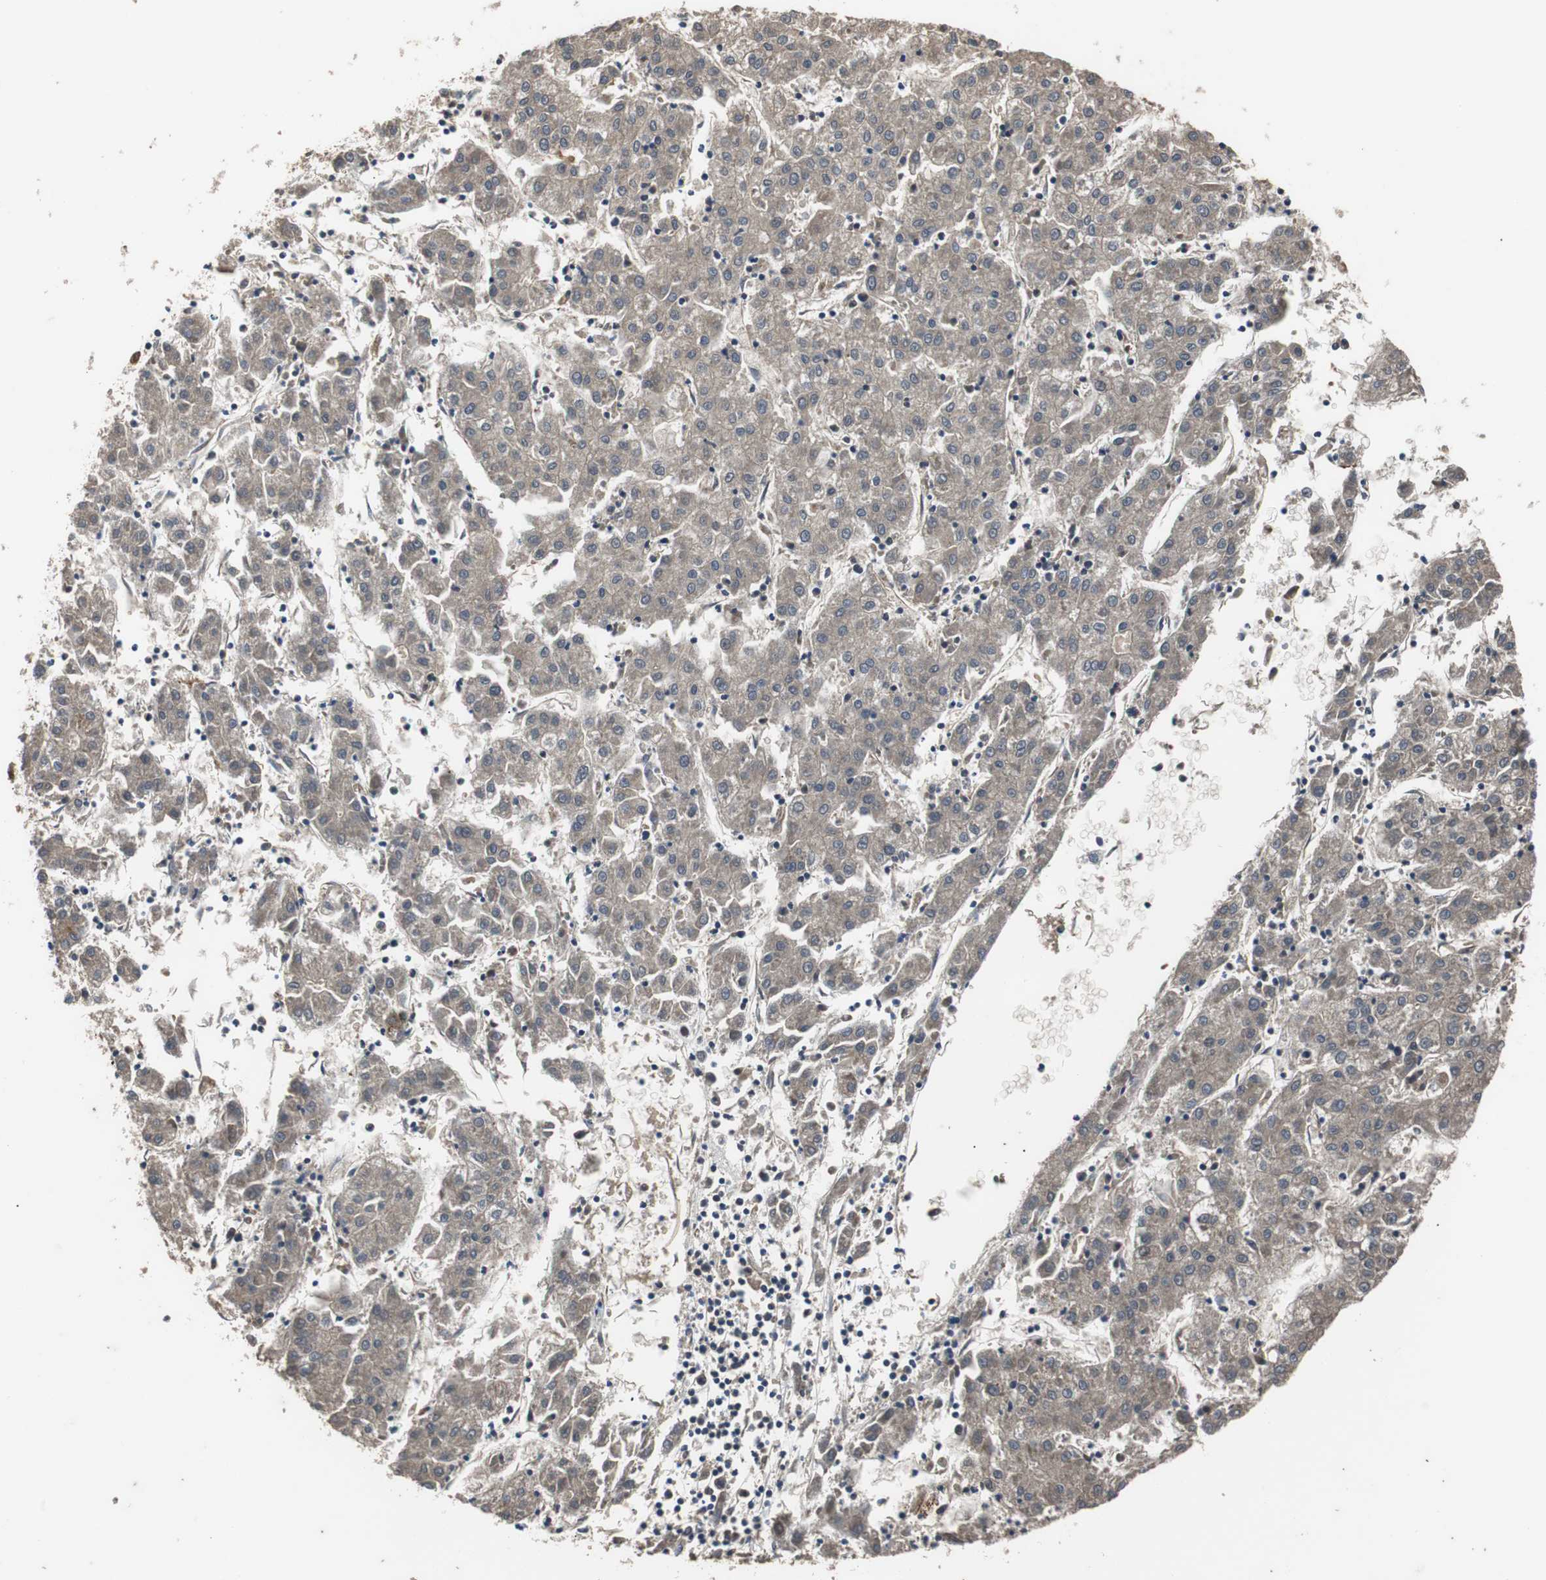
{"staining": {"intensity": "weak", "quantity": ">75%", "location": "cytoplasmic/membranous"}, "tissue": "liver cancer", "cell_type": "Tumor cells", "image_type": "cancer", "snomed": [{"axis": "morphology", "description": "Carcinoma, Hepatocellular, NOS"}, {"axis": "topography", "description": "Liver"}], "caption": "There is low levels of weak cytoplasmic/membranous positivity in tumor cells of liver hepatocellular carcinoma, as demonstrated by immunohistochemical staining (brown color).", "gene": "ACTR3", "patient": {"sex": "male", "age": 72}}